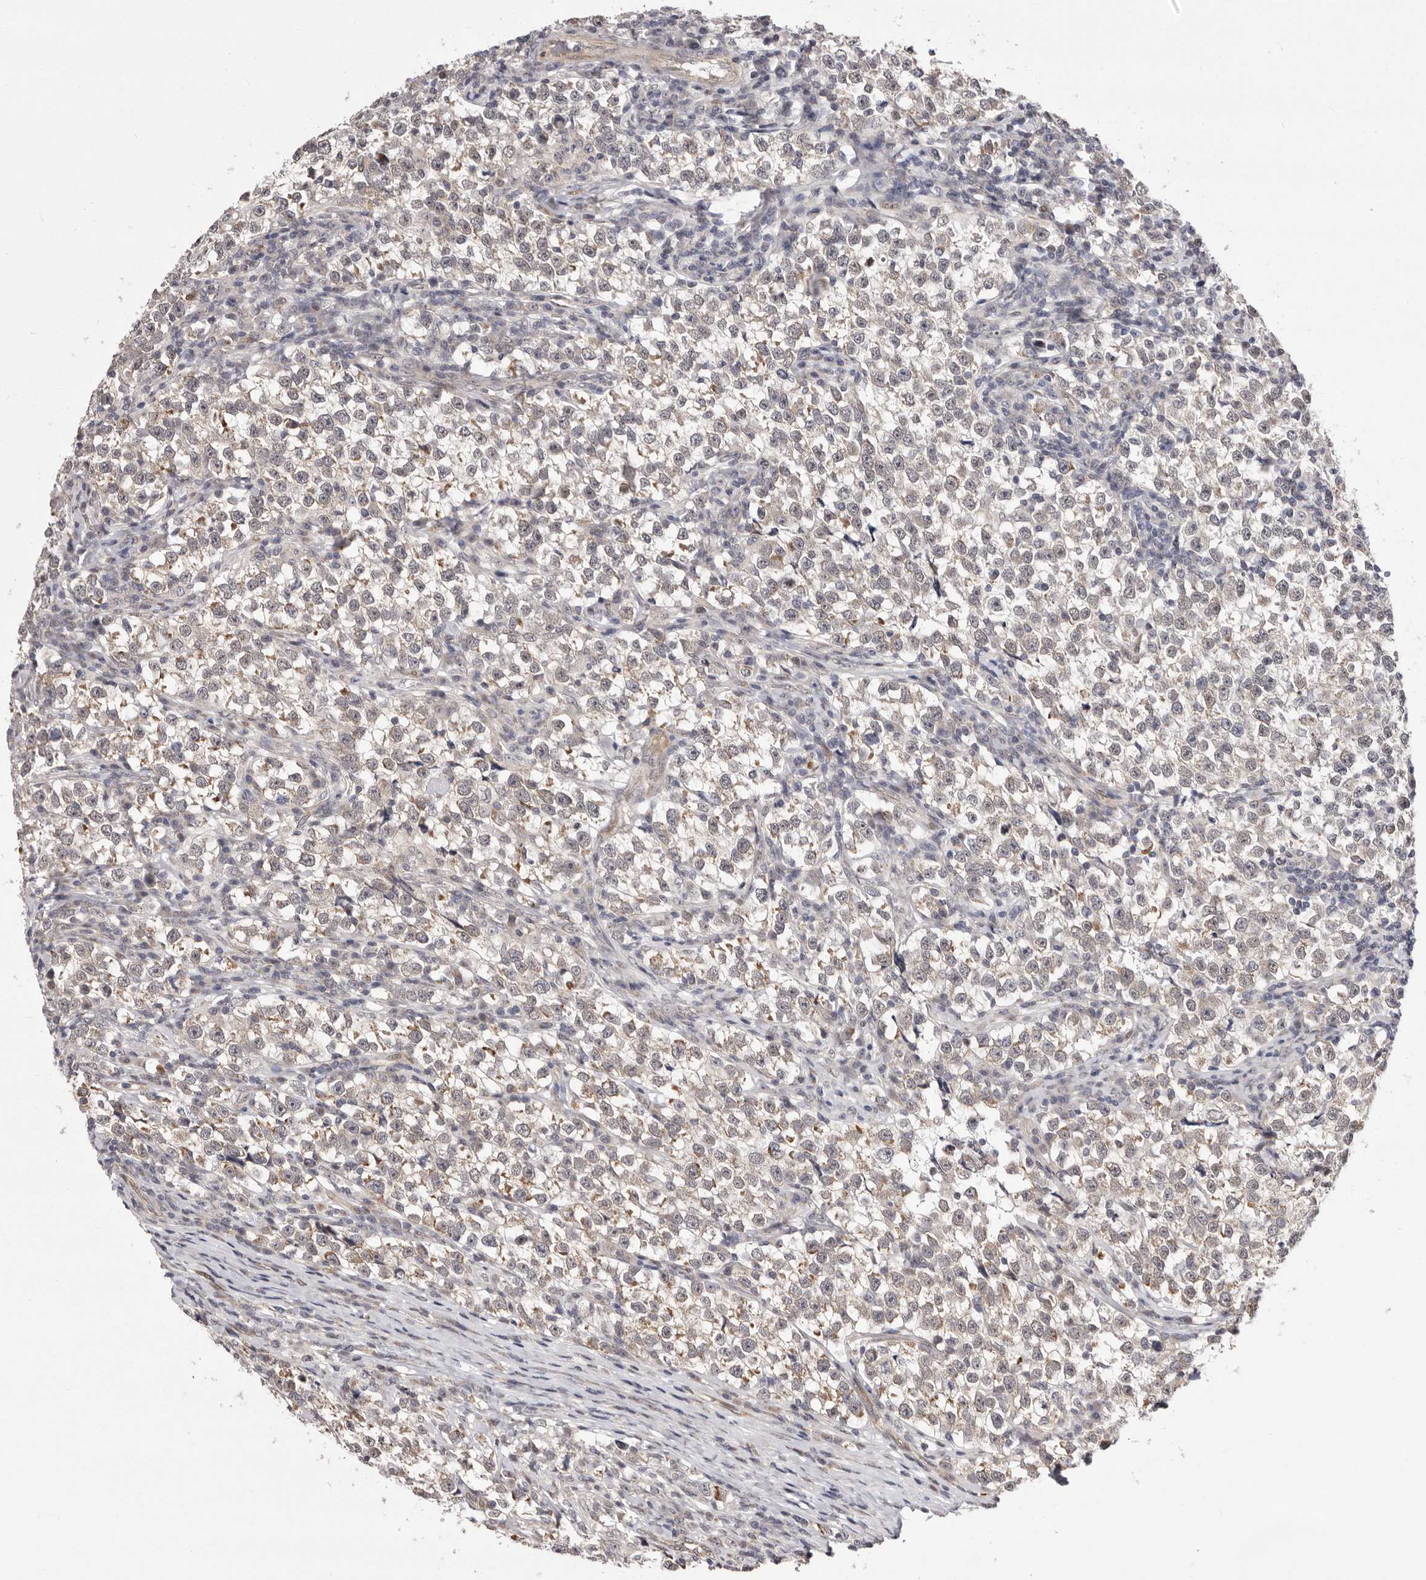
{"staining": {"intensity": "moderate", "quantity": "<25%", "location": "cytoplasmic/membranous"}, "tissue": "testis cancer", "cell_type": "Tumor cells", "image_type": "cancer", "snomed": [{"axis": "morphology", "description": "Normal tissue, NOS"}, {"axis": "morphology", "description": "Seminoma, NOS"}, {"axis": "topography", "description": "Testis"}], "caption": "DAB (3,3'-diaminobenzidine) immunohistochemical staining of testis cancer exhibits moderate cytoplasmic/membranous protein expression in approximately <25% of tumor cells.", "gene": "GLRX3", "patient": {"sex": "male", "age": 43}}